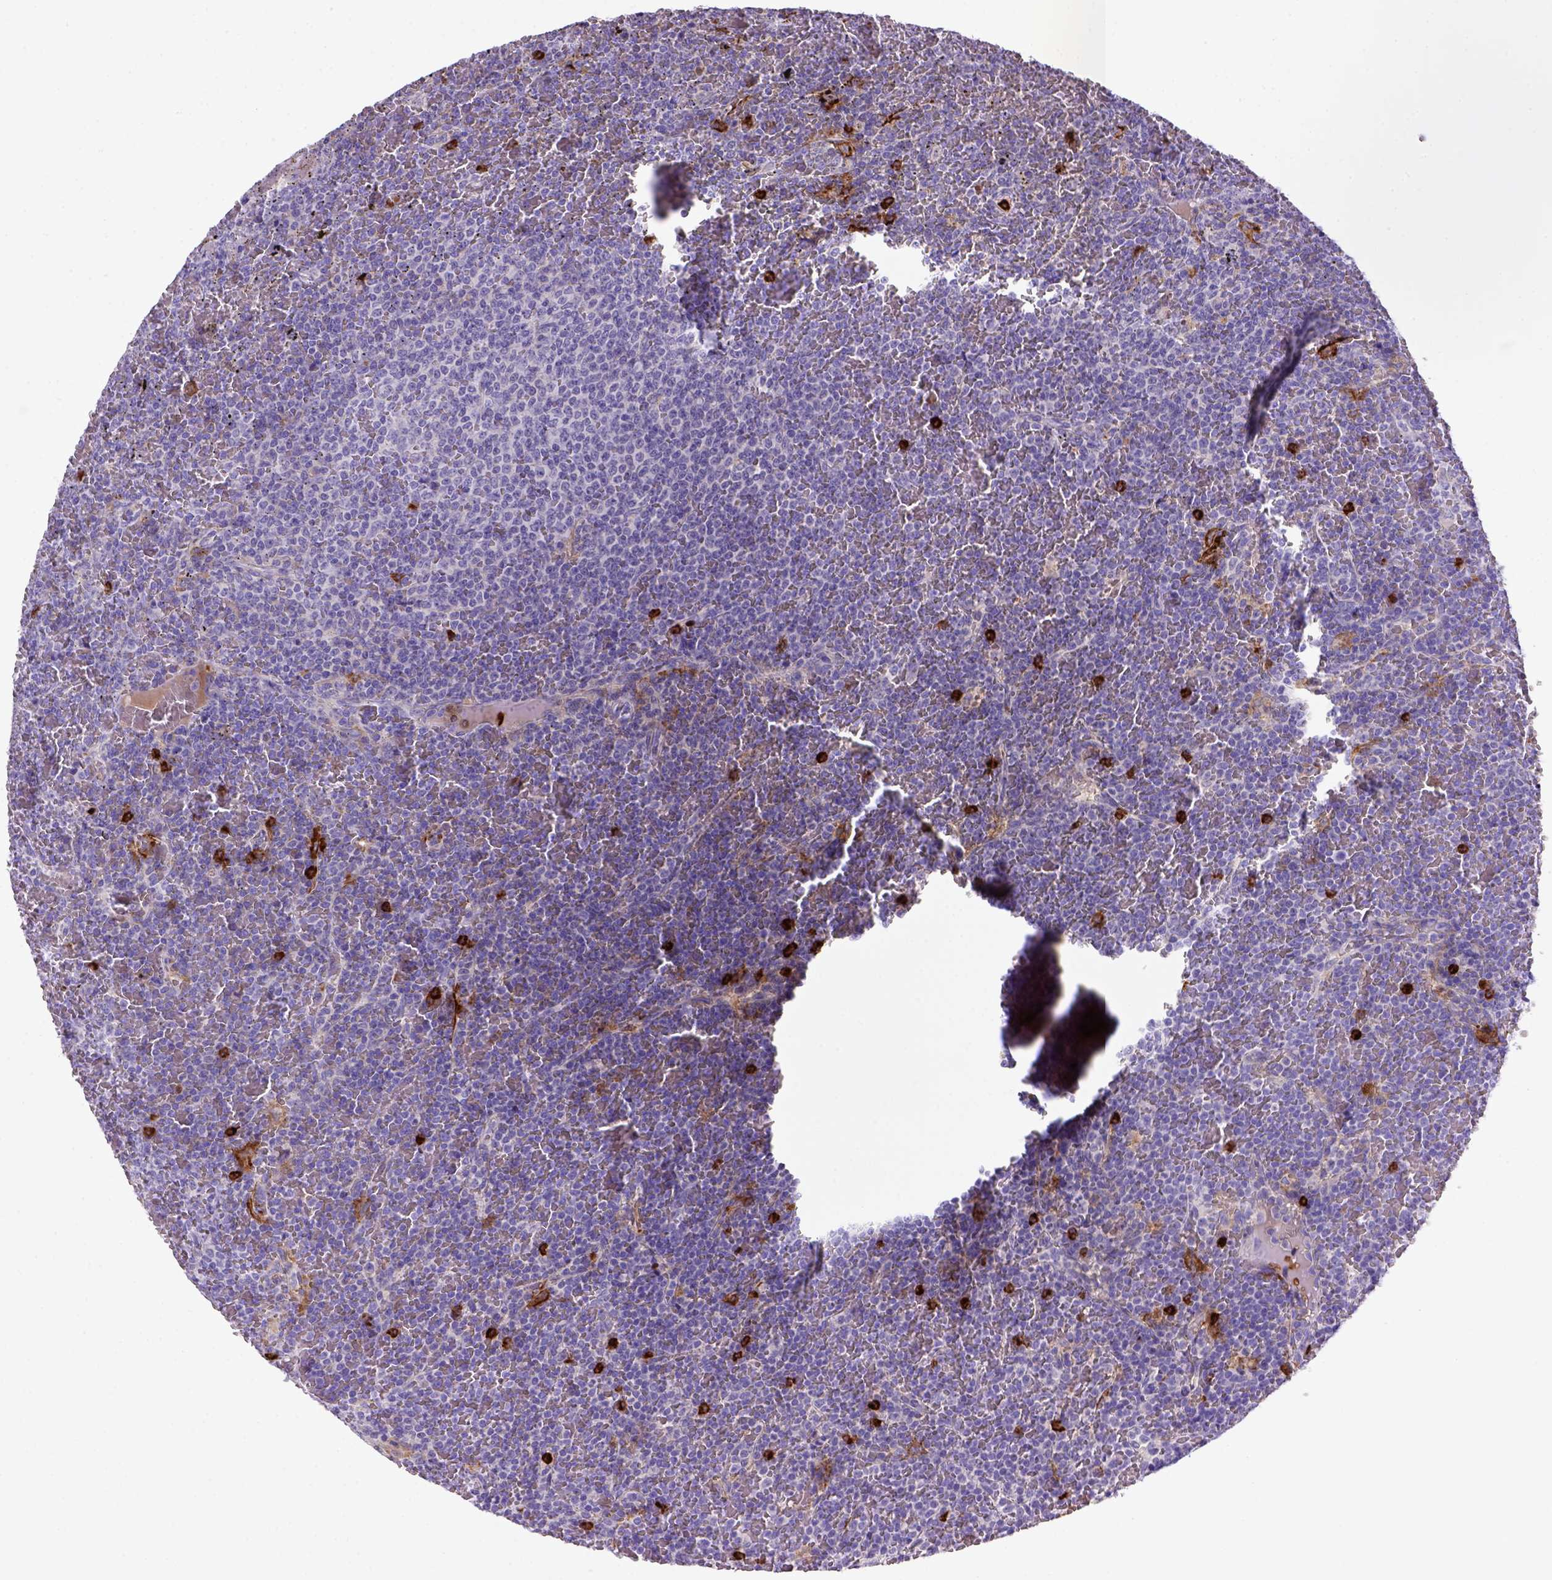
{"staining": {"intensity": "negative", "quantity": "none", "location": "none"}, "tissue": "lymphoma", "cell_type": "Tumor cells", "image_type": "cancer", "snomed": [{"axis": "morphology", "description": "Malignant lymphoma, non-Hodgkin's type, Low grade"}, {"axis": "topography", "description": "Spleen"}], "caption": "The photomicrograph exhibits no staining of tumor cells in lymphoma. (DAB immunohistochemistry (IHC) visualized using brightfield microscopy, high magnification).", "gene": "CD14", "patient": {"sex": "female", "age": 77}}